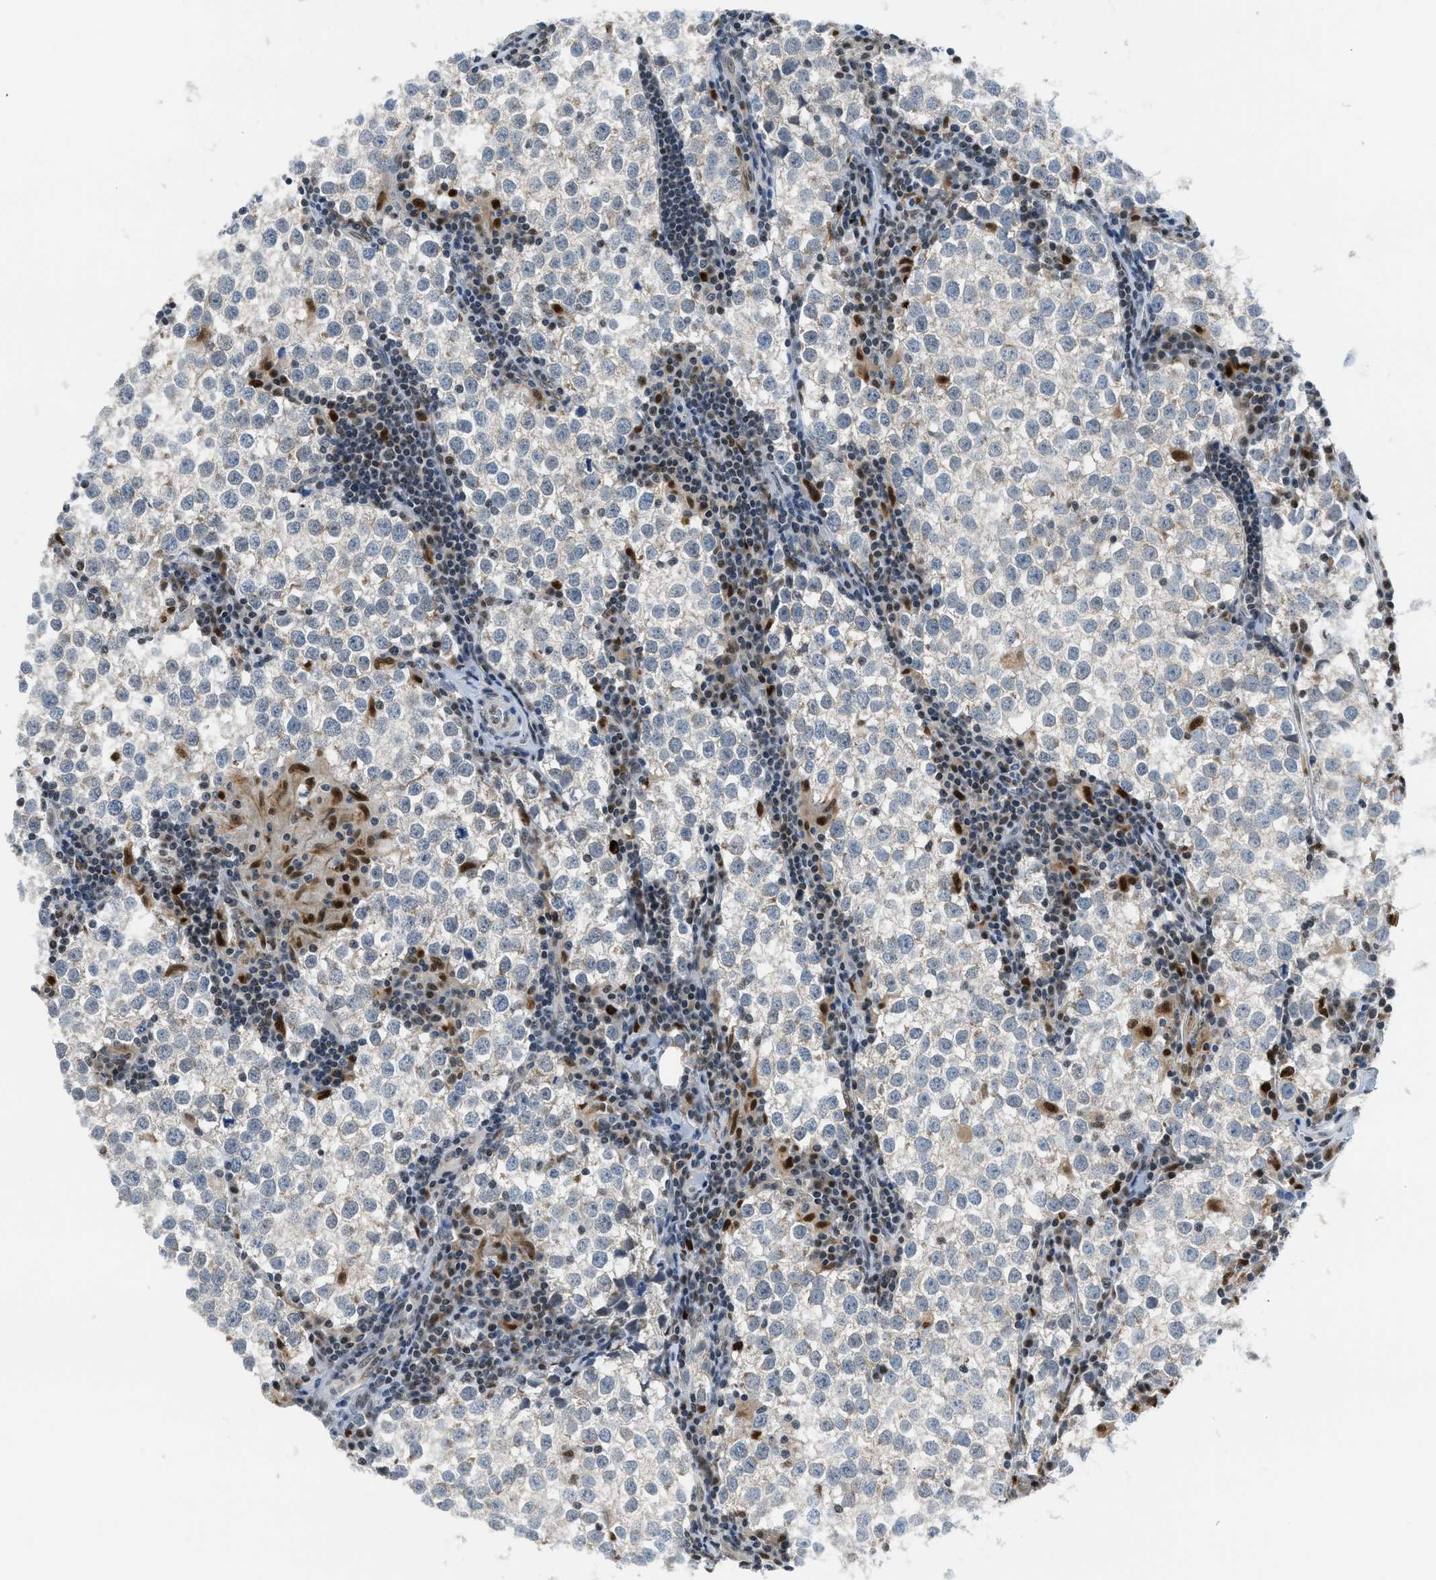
{"staining": {"intensity": "negative", "quantity": "none", "location": "none"}, "tissue": "testis cancer", "cell_type": "Tumor cells", "image_type": "cancer", "snomed": [{"axis": "morphology", "description": "Seminoma, NOS"}, {"axis": "morphology", "description": "Carcinoma, Embryonal, NOS"}, {"axis": "topography", "description": "Testis"}], "caption": "There is no significant expression in tumor cells of testis seminoma.", "gene": "ALX1", "patient": {"sex": "male", "age": 36}}